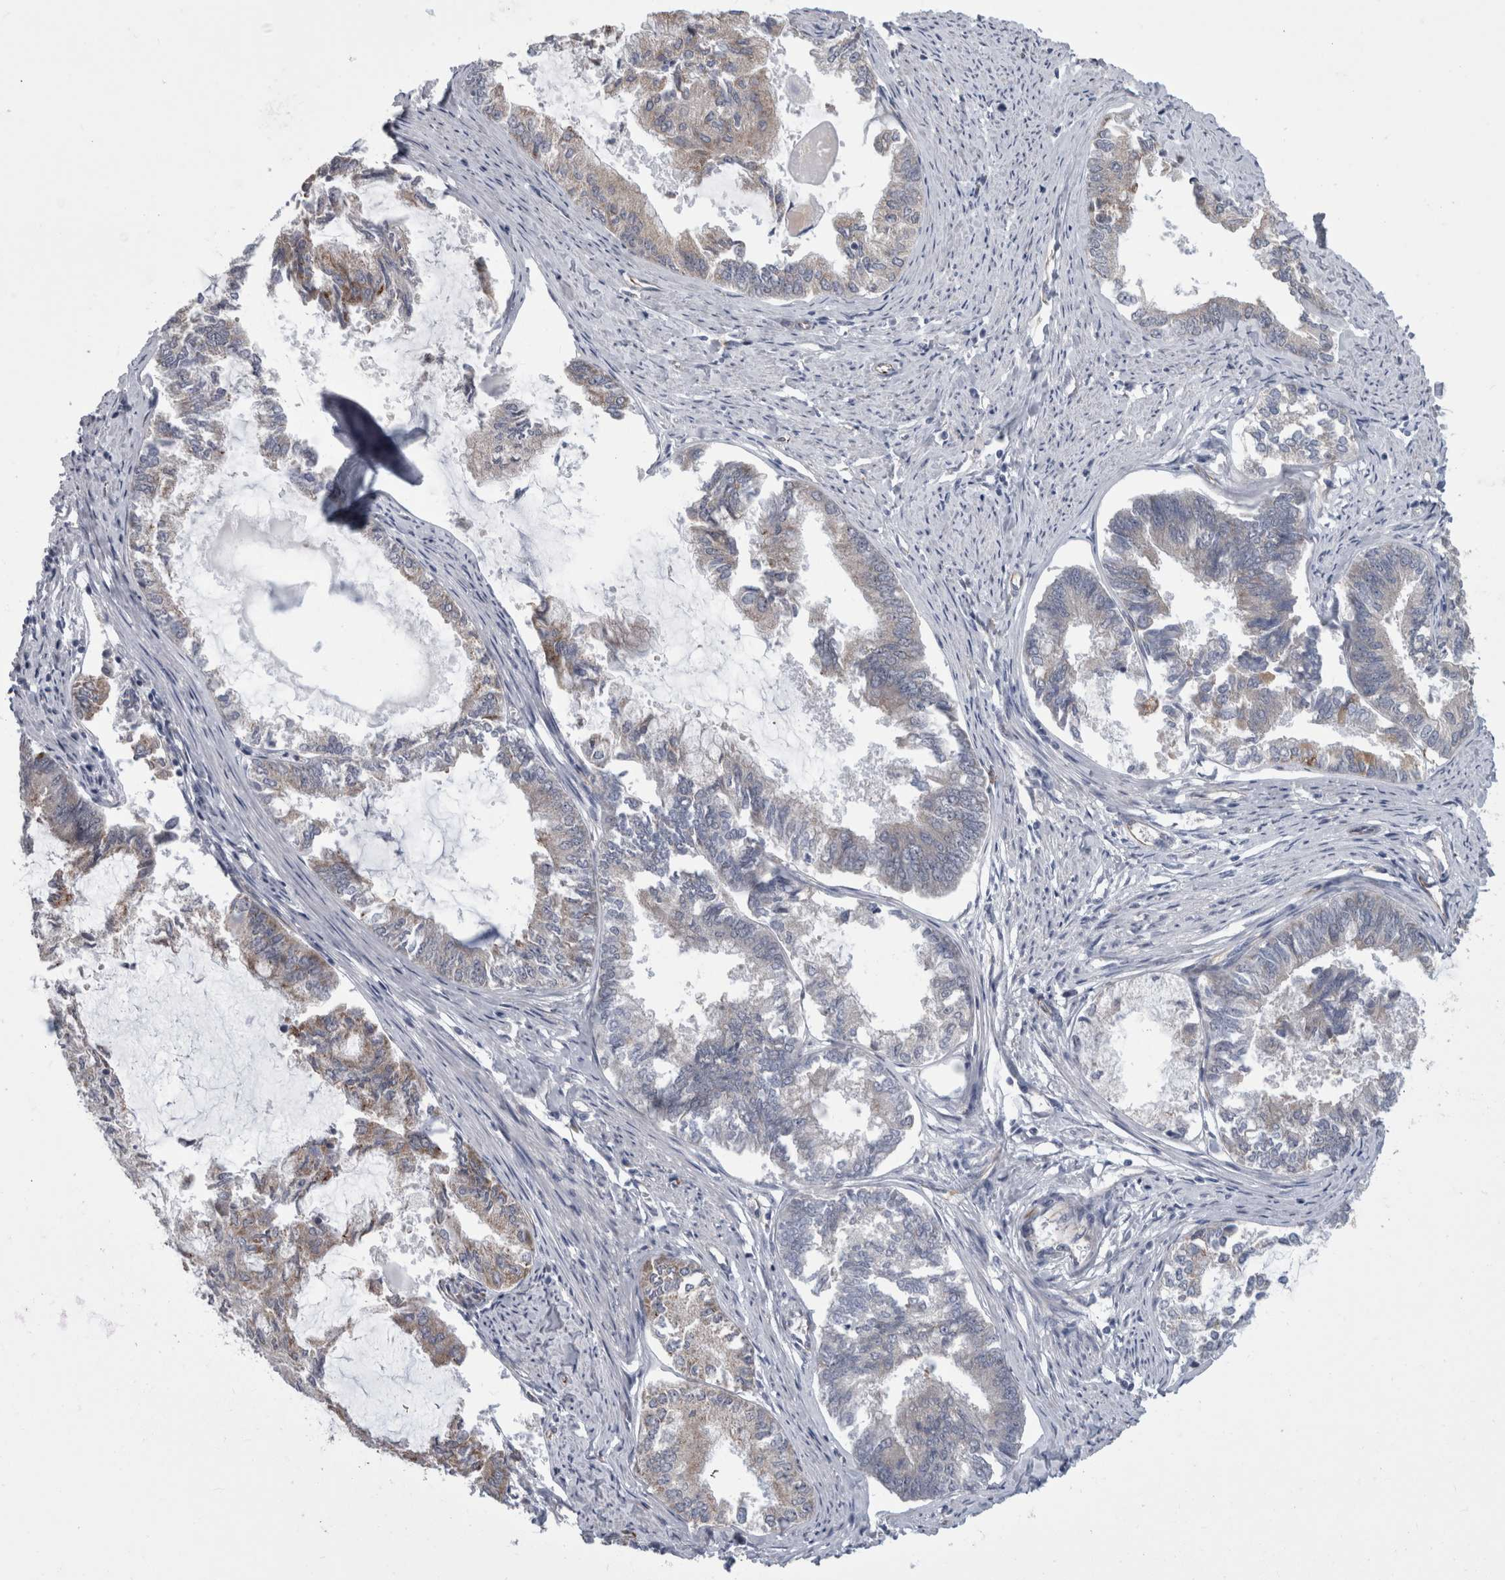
{"staining": {"intensity": "weak", "quantity": "25%-75%", "location": "cytoplasmic/membranous"}, "tissue": "endometrial cancer", "cell_type": "Tumor cells", "image_type": "cancer", "snomed": [{"axis": "morphology", "description": "Adenocarcinoma, NOS"}, {"axis": "topography", "description": "Endometrium"}], "caption": "The image shows immunohistochemical staining of endometrial cancer. There is weak cytoplasmic/membranous staining is present in approximately 25%-75% of tumor cells.", "gene": "FAM83H", "patient": {"sex": "female", "age": 86}}